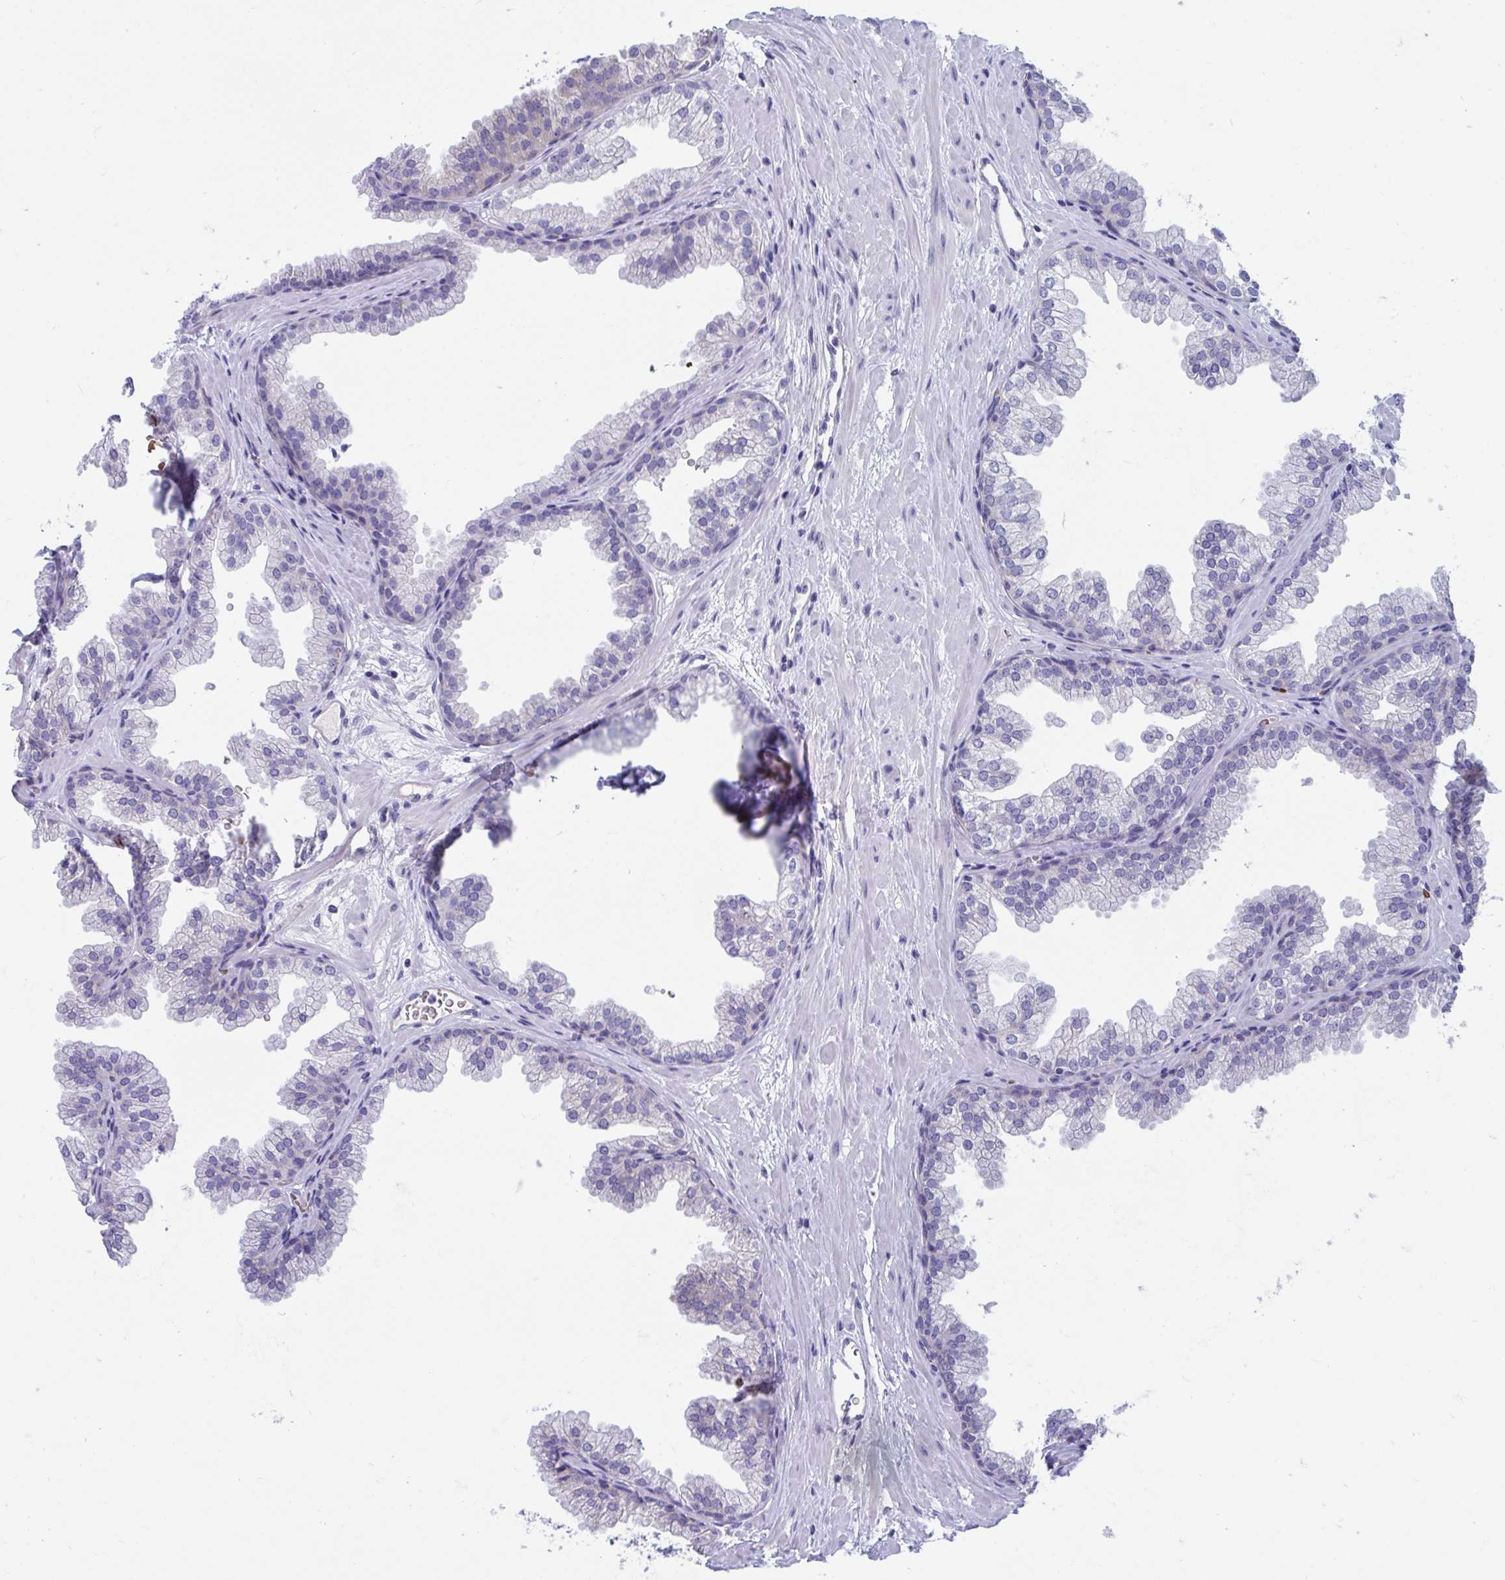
{"staining": {"intensity": "negative", "quantity": "none", "location": "none"}, "tissue": "prostate", "cell_type": "Glandular cells", "image_type": "normal", "snomed": [{"axis": "morphology", "description": "Normal tissue, NOS"}, {"axis": "topography", "description": "Prostate"}], "caption": "High power microscopy micrograph of an immunohistochemistry (IHC) micrograph of unremarkable prostate, revealing no significant staining in glandular cells.", "gene": "TTC30A", "patient": {"sex": "male", "age": 37}}